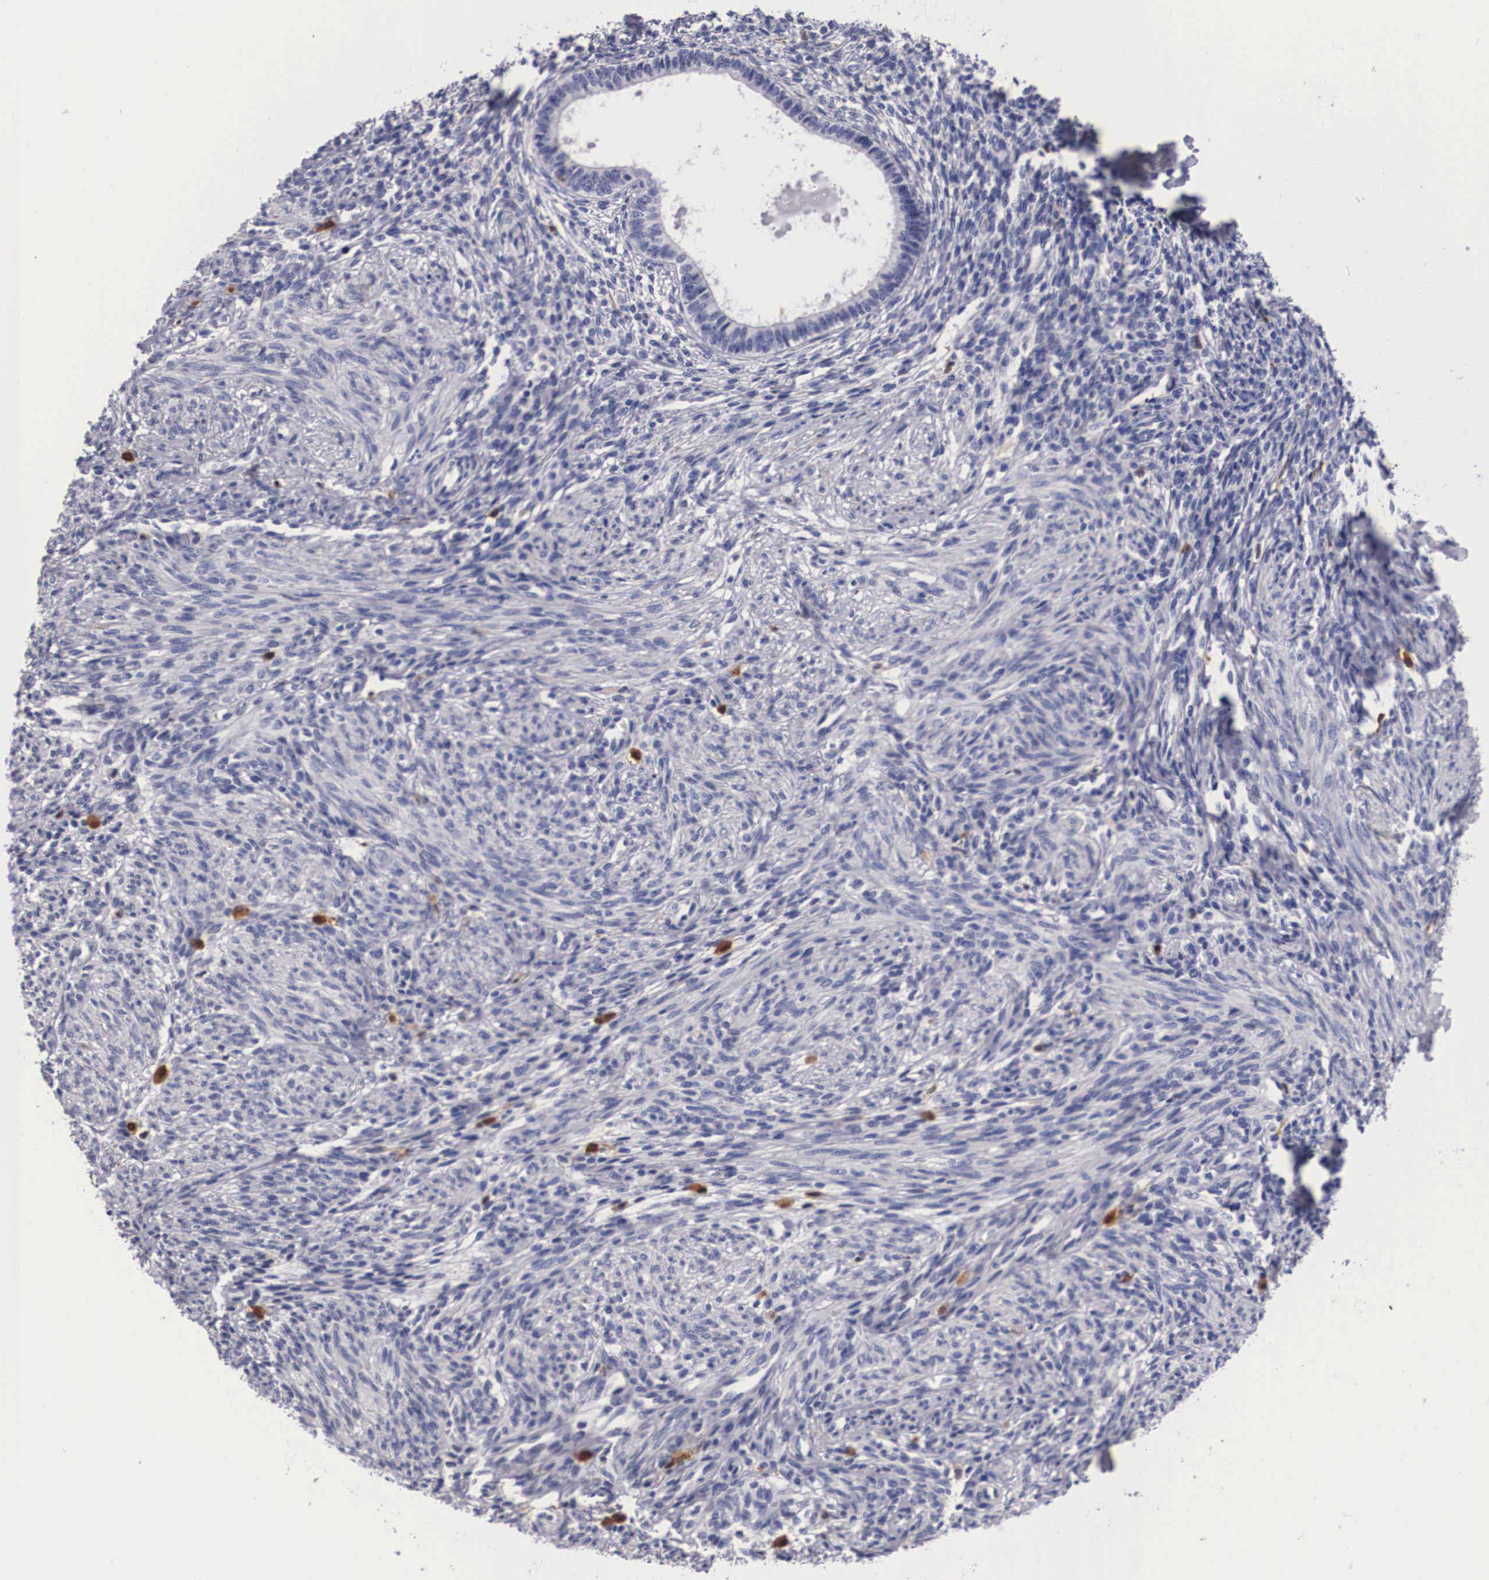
{"staining": {"intensity": "negative", "quantity": "none", "location": "none"}, "tissue": "endometrium", "cell_type": "Cells in endometrial stroma", "image_type": "normal", "snomed": [{"axis": "morphology", "description": "Normal tissue, NOS"}, {"axis": "topography", "description": "Endometrium"}], "caption": "Immunohistochemistry image of unremarkable endometrium stained for a protein (brown), which displays no staining in cells in endometrial stroma. (DAB immunohistochemistry with hematoxylin counter stain).", "gene": "RENBP", "patient": {"sex": "female", "age": 82}}